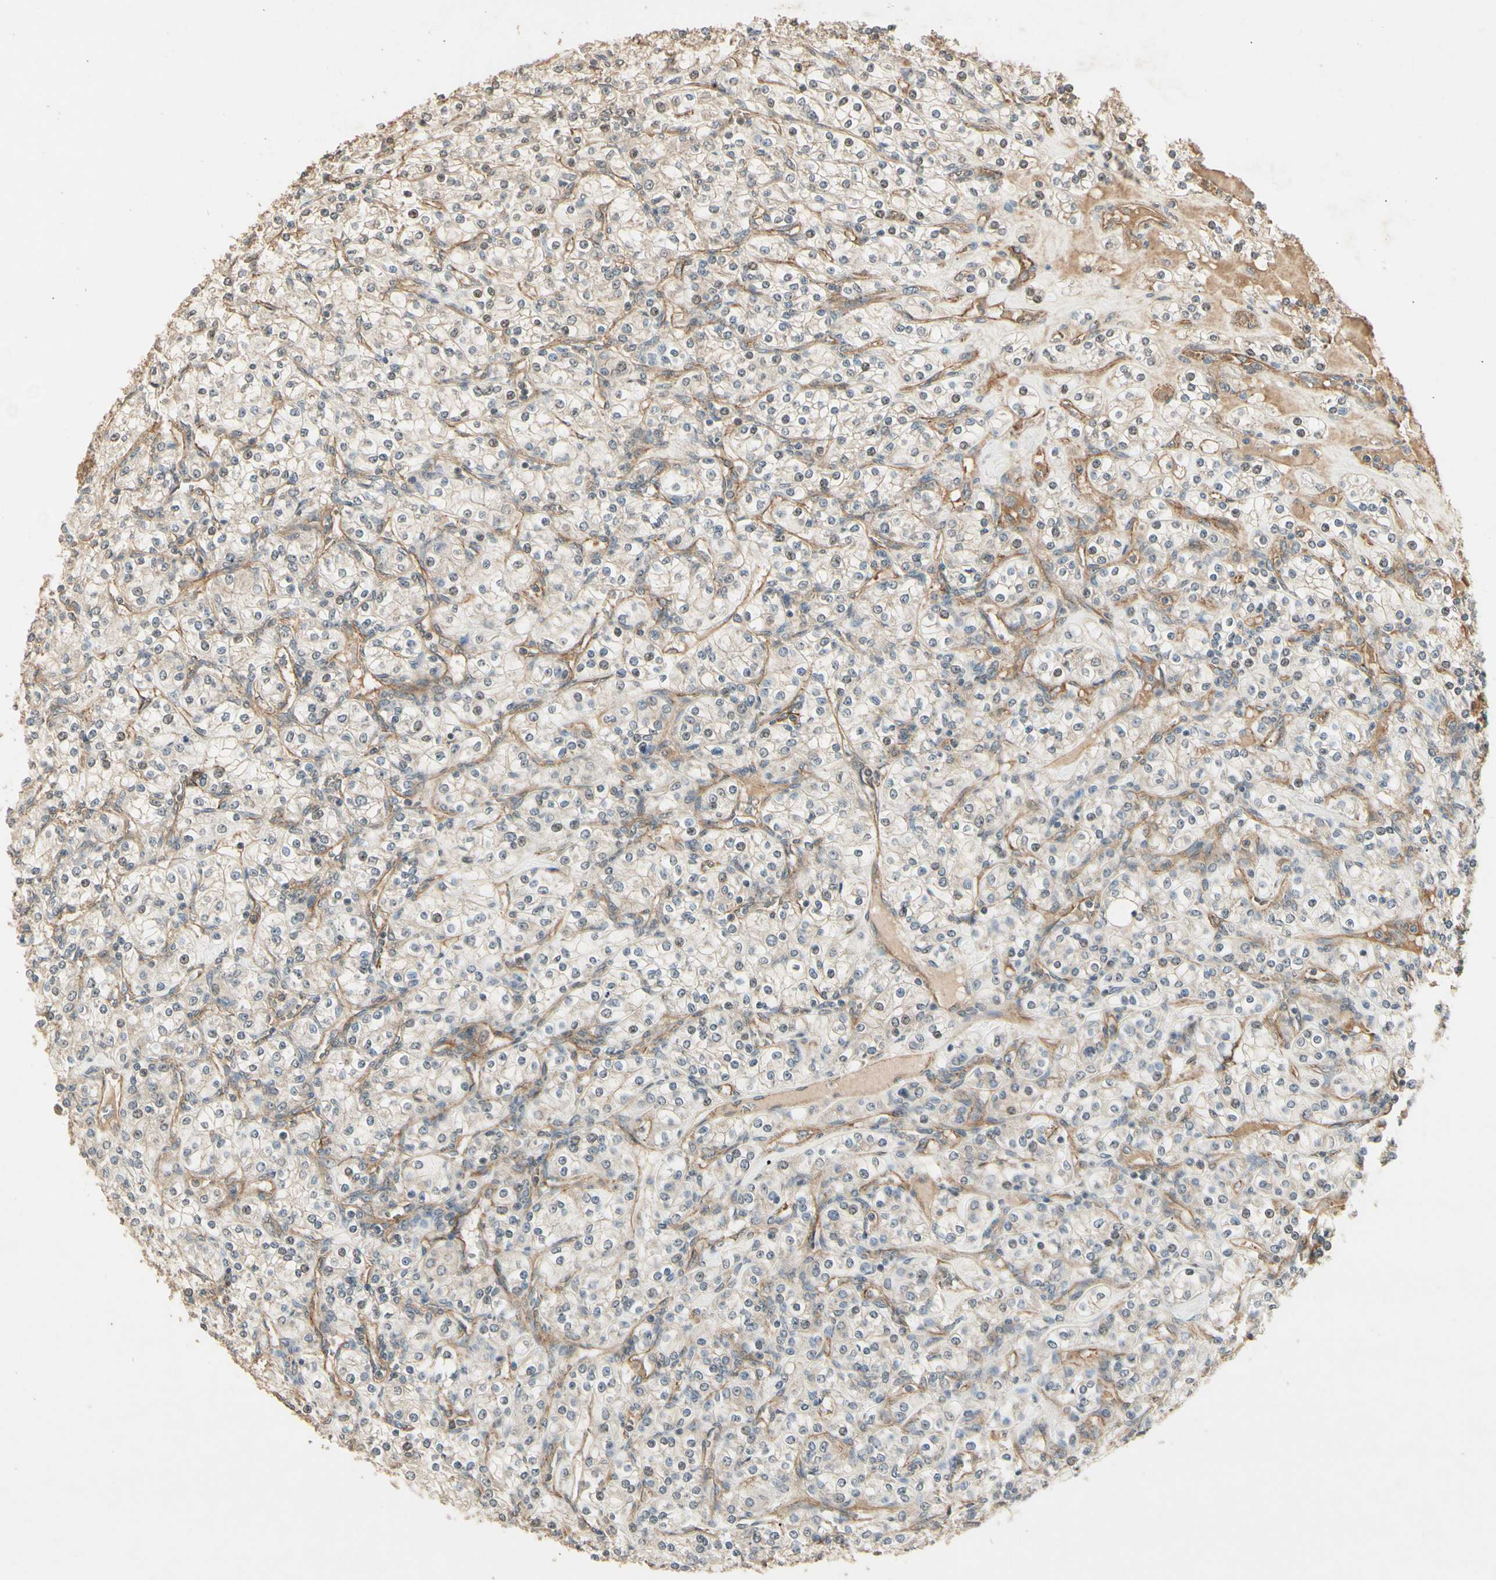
{"staining": {"intensity": "negative", "quantity": "none", "location": "none"}, "tissue": "renal cancer", "cell_type": "Tumor cells", "image_type": "cancer", "snomed": [{"axis": "morphology", "description": "Adenocarcinoma, NOS"}, {"axis": "topography", "description": "Kidney"}], "caption": "Adenocarcinoma (renal) was stained to show a protein in brown. There is no significant expression in tumor cells.", "gene": "RNF180", "patient": {"sex": "male", "age": 77}}